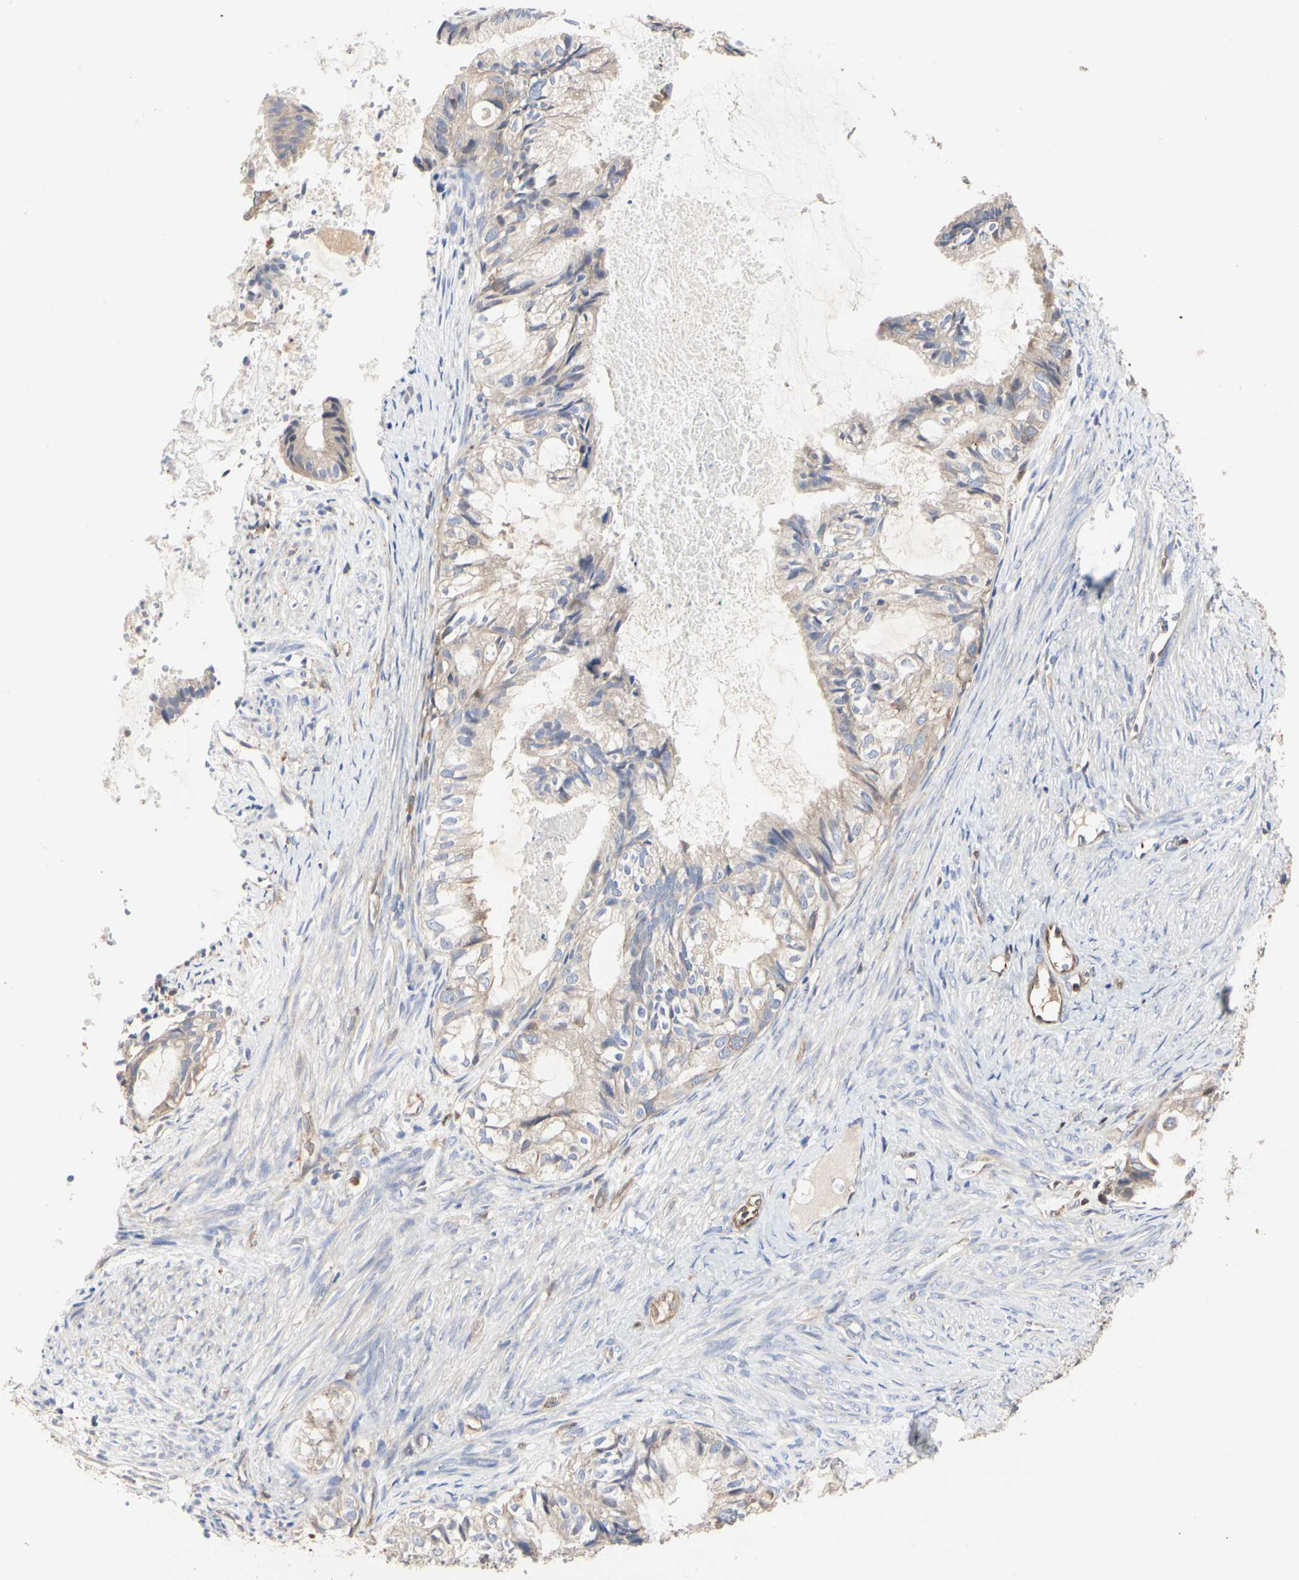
{"staining": {"intensity": "weak", "quantity": ">75%", "location": "cytoplasmic/membranous"}, "tissue": "cervical cancer", "cell_type": "Tumor cells", "image_type": "cancer", "snomed": [{"axis": "morphology", "description": "Normal tissue, NOS"}, {"axis": "morphology", "description": "Adenocarcinoma, NOS"}, {"axis": "topography", "description": "Cervix"}, {"axis": "topography", "description": "Endometrium"}], "caption": "IHC (DAB (3,3'-diaminobenzidine)) staining of human cervical cancer (adenocarcinoma) displays weak cytoplasmic/membranous protein expression in approximately >75% of tumor cells.", "gene": "C3orf52", "patient": {"sex": "female", "age": 86}}